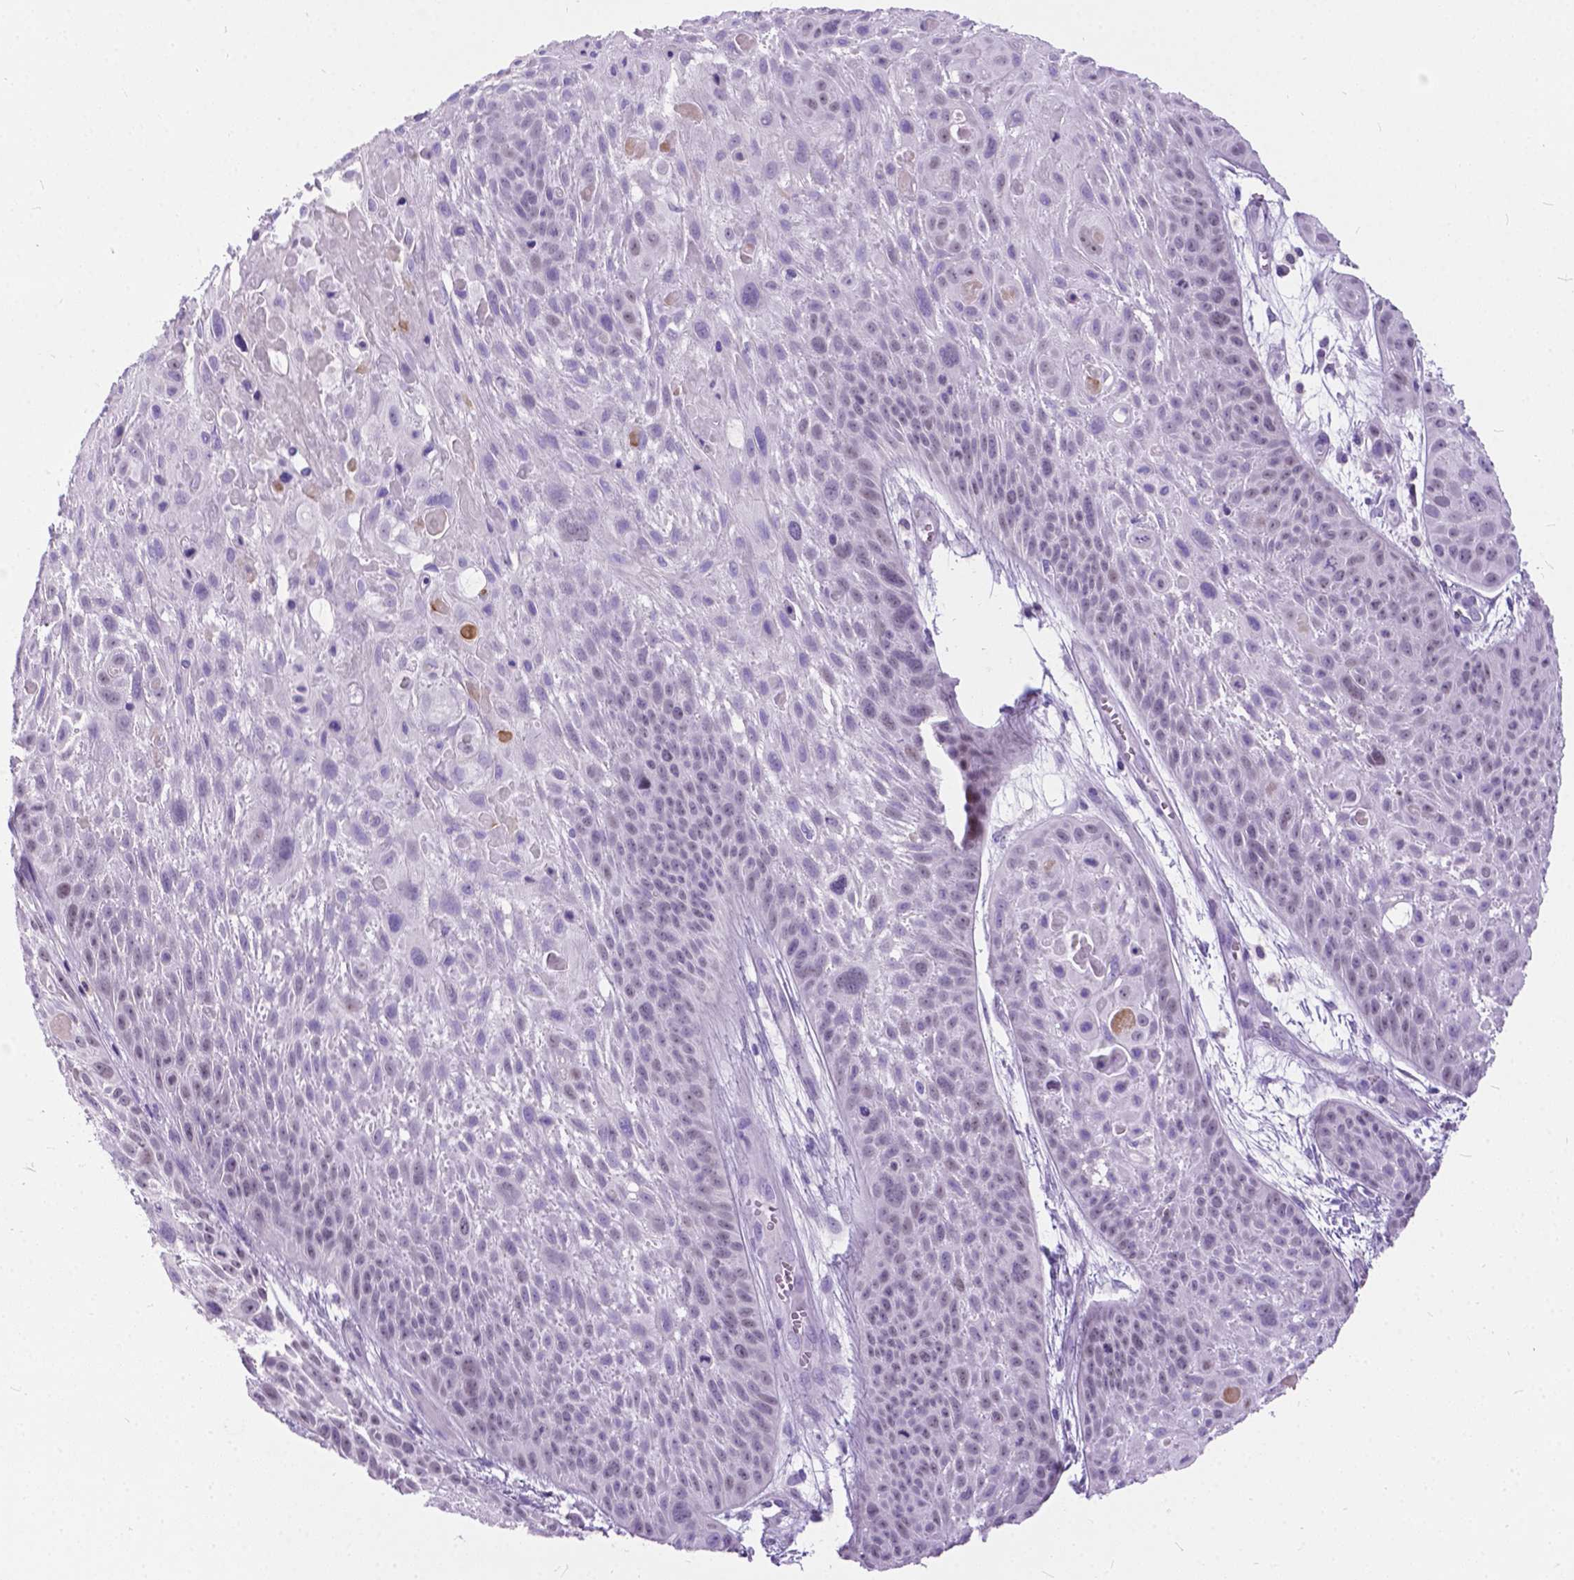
{"staining": {"intensity": "negative", "quantity": "none", "location": "none"}, "tissue": "skin cancer", "cell_type": "Tumor cells", "image_type": "cancer", "snomed": [{"axis": "morphology", "description": "Squamous cell carcinoma, NOS"}, {"axis": "topography", "description": "Skin"}, {"axis": "topography", "description": "Anal"}], "caption": "Micrograph shows no protein expression in tumor cells of skin squamous cell carcinoma tissue.", "gene": "BSND", "patient": {"sex": "female", "age": 75}}